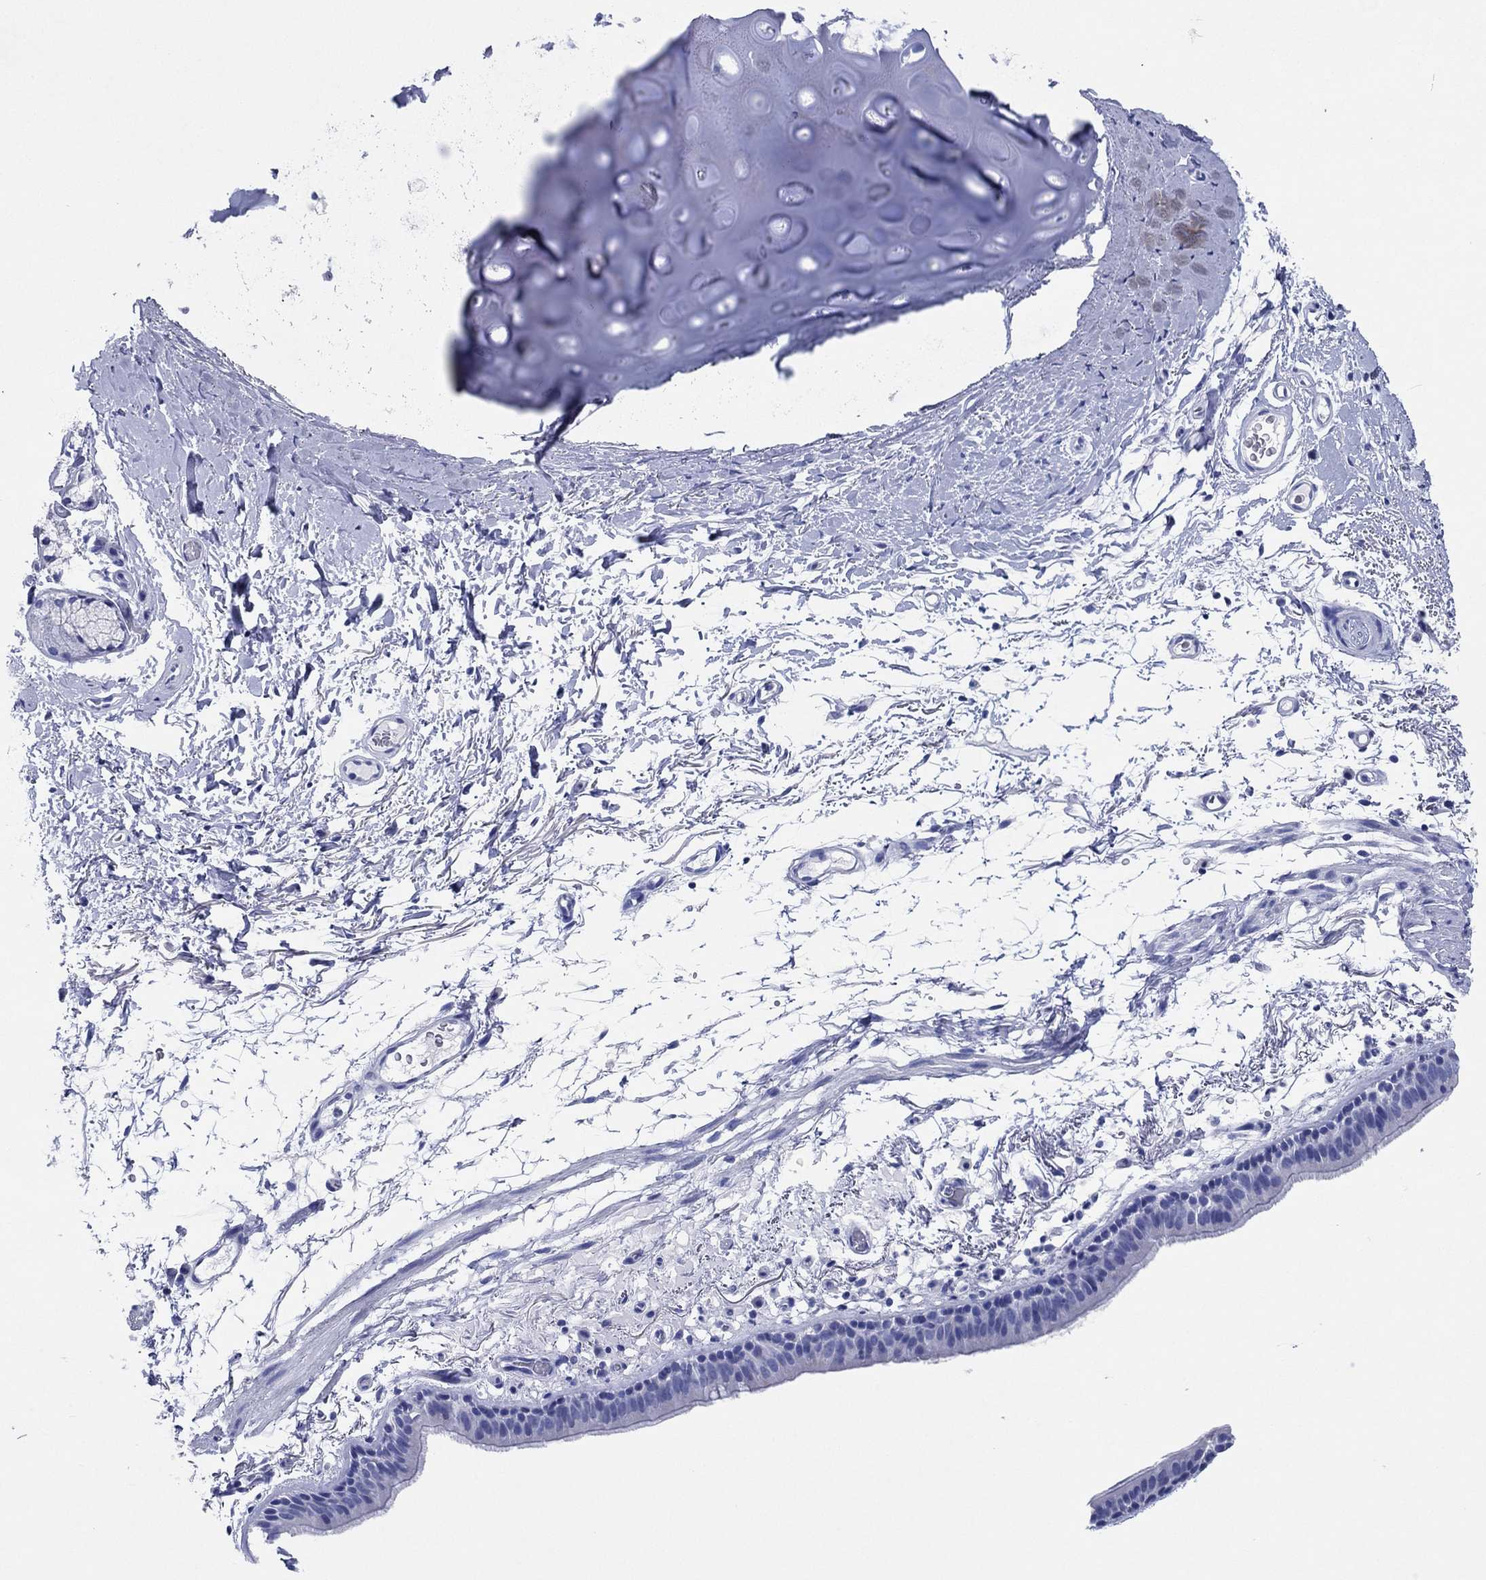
{"staining": {"intensity": "negative", "quantity": "none", "location": "none"}, "tissue": "bronchus", "cell_type": "Respiratory epithelial cells", "image_type": "normal", "snomed": [{"axis": "morphology", "description": "Normal tissue, NOS"}, {"axis": "topography", "description": "Lymph node"}, {"axis": "topography", "description": "Bronchus"}], "caption": "A photomicrograph of bronchus stained for a protein reveals no brown staining in respiratory epithelial cells.", "gene": "HCRT", "patient": {"sex": "female", "age": 70}}